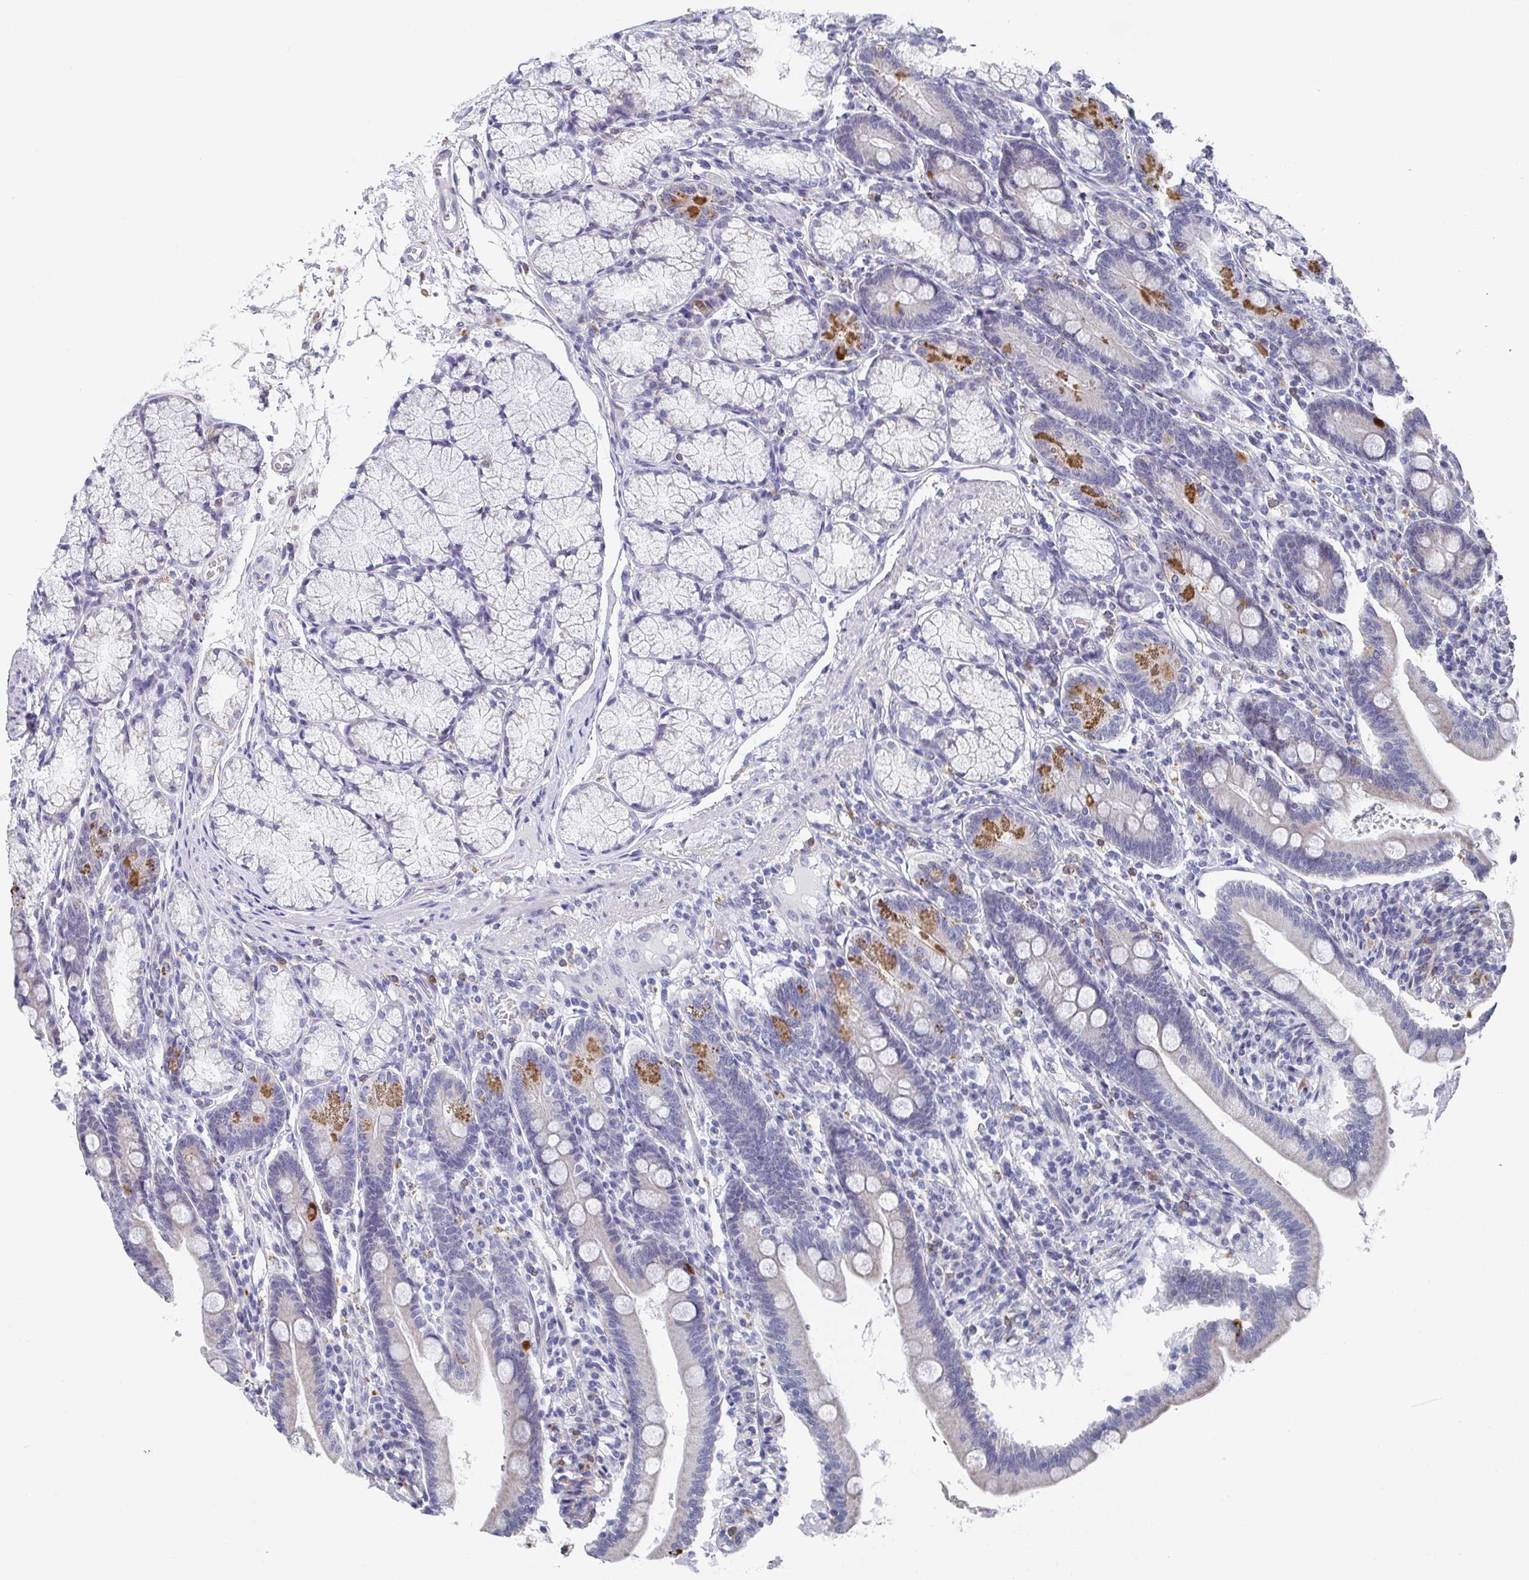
{"staining": {"intensity": "strong", "quantity": "<25%", "location": "cytoplasmic/membranous"}, "tissue": "duodenum", "cell_type": "Glandular cells", "image_type": "normal", "snomed": [{"axis": "morphology", "description": "Normal tissue, NOS"}, {"axis": "topography", "description": "Duodenum"}], "caption": "Immunohistochemistry of unremarkable duodenum reveals medium levels of strong cytoplasmic/membranous expression in about <25% of glandular cells.", "gene": "NCF1", "patient": {"sex": "female", "age": 67}}